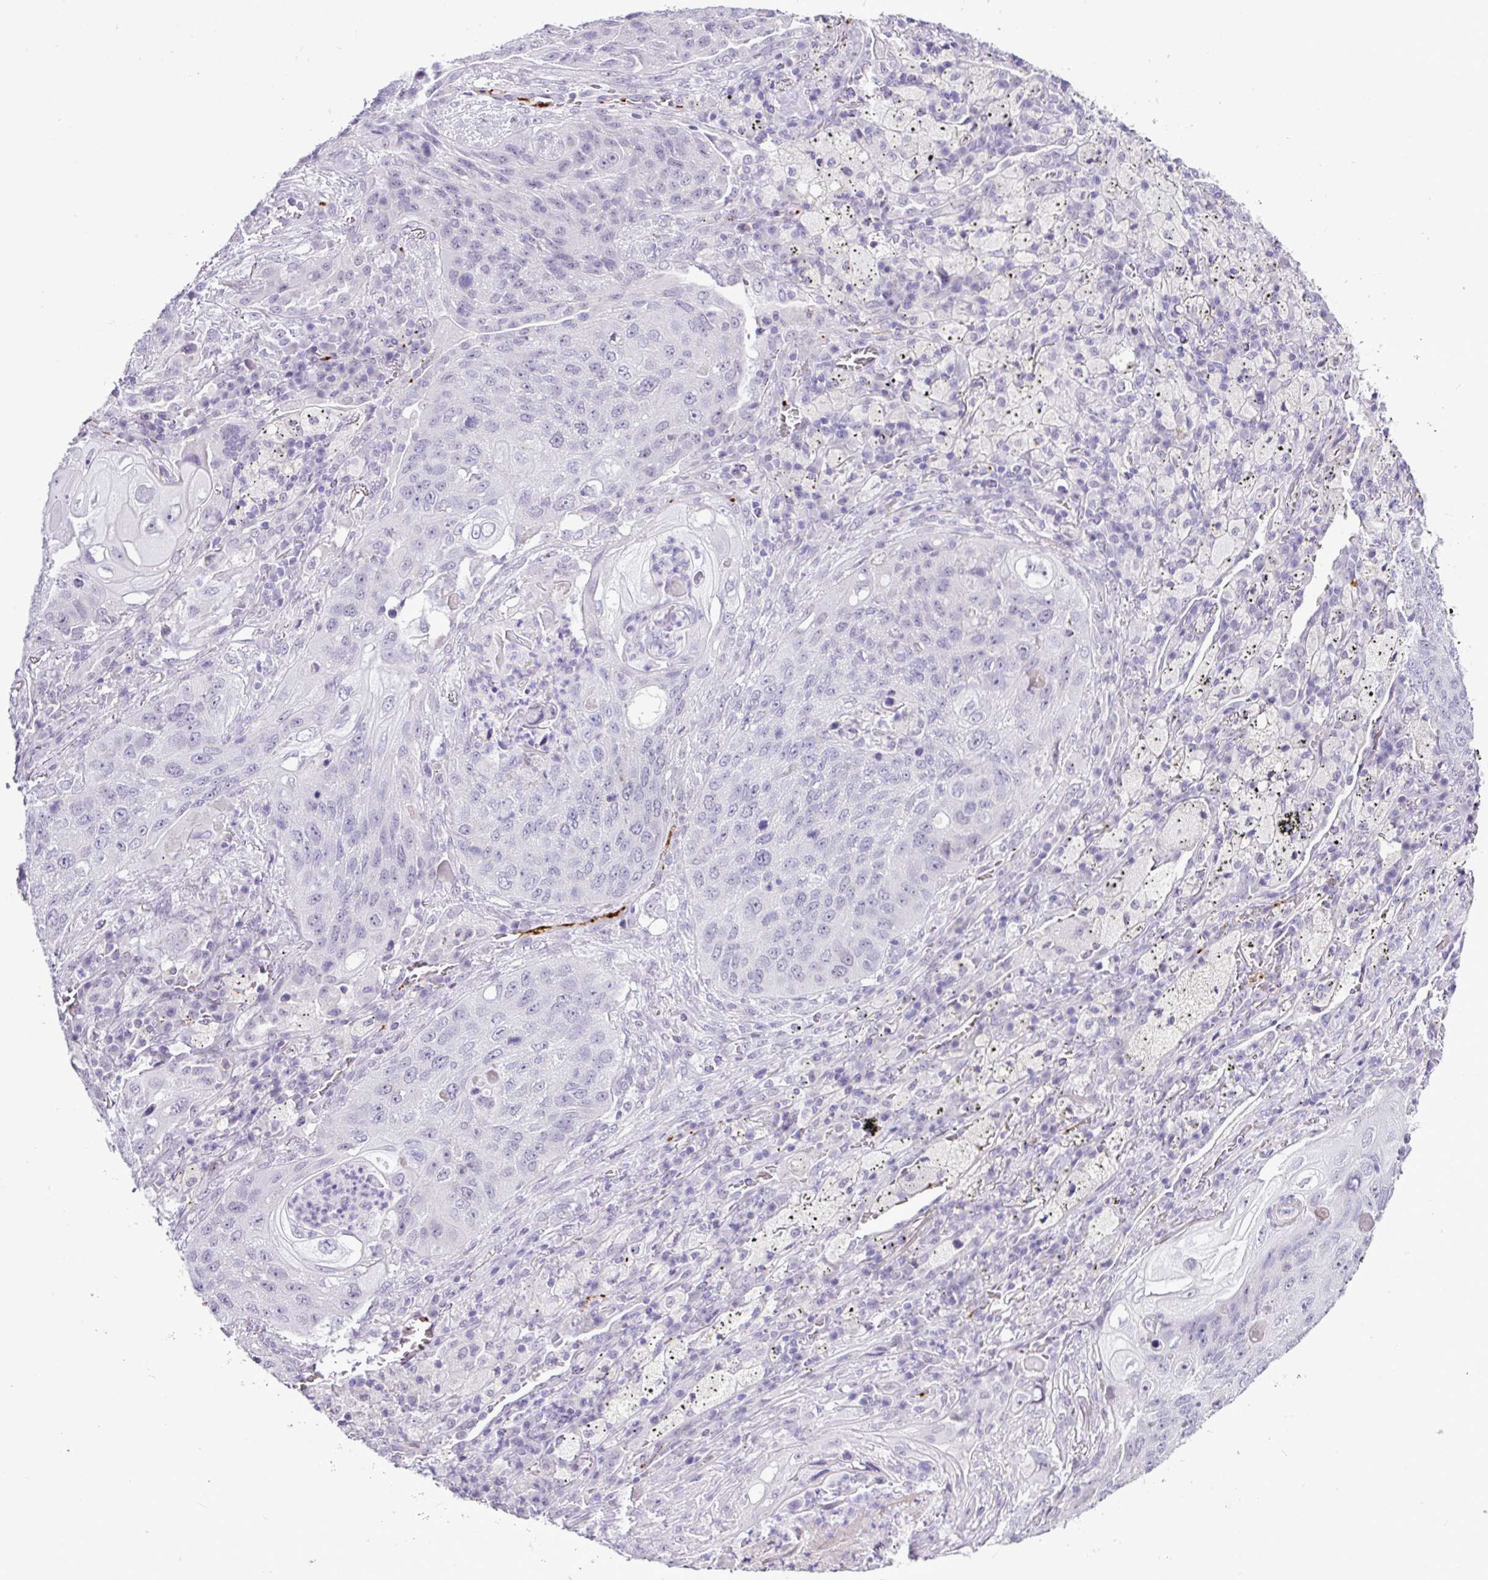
{"staining": {"intensity": "negative", "quantity": "none", "location": "none"}, "tissue": "lung cancer", "cell_type": "Tumor cells", "image_type": "cancer", "snomed": [{"axis": "morphology", "description": "Squamous cell carcinoma, NOS"}, {"axis": "topography", "description": "Lung"}], "caption": "IHC micrograph of human lung cancer stained for a protein (brown), which shows no staining in tumor cells.", "gene": "CMTM5", "patient": {"sex": "female", "age": 63}}